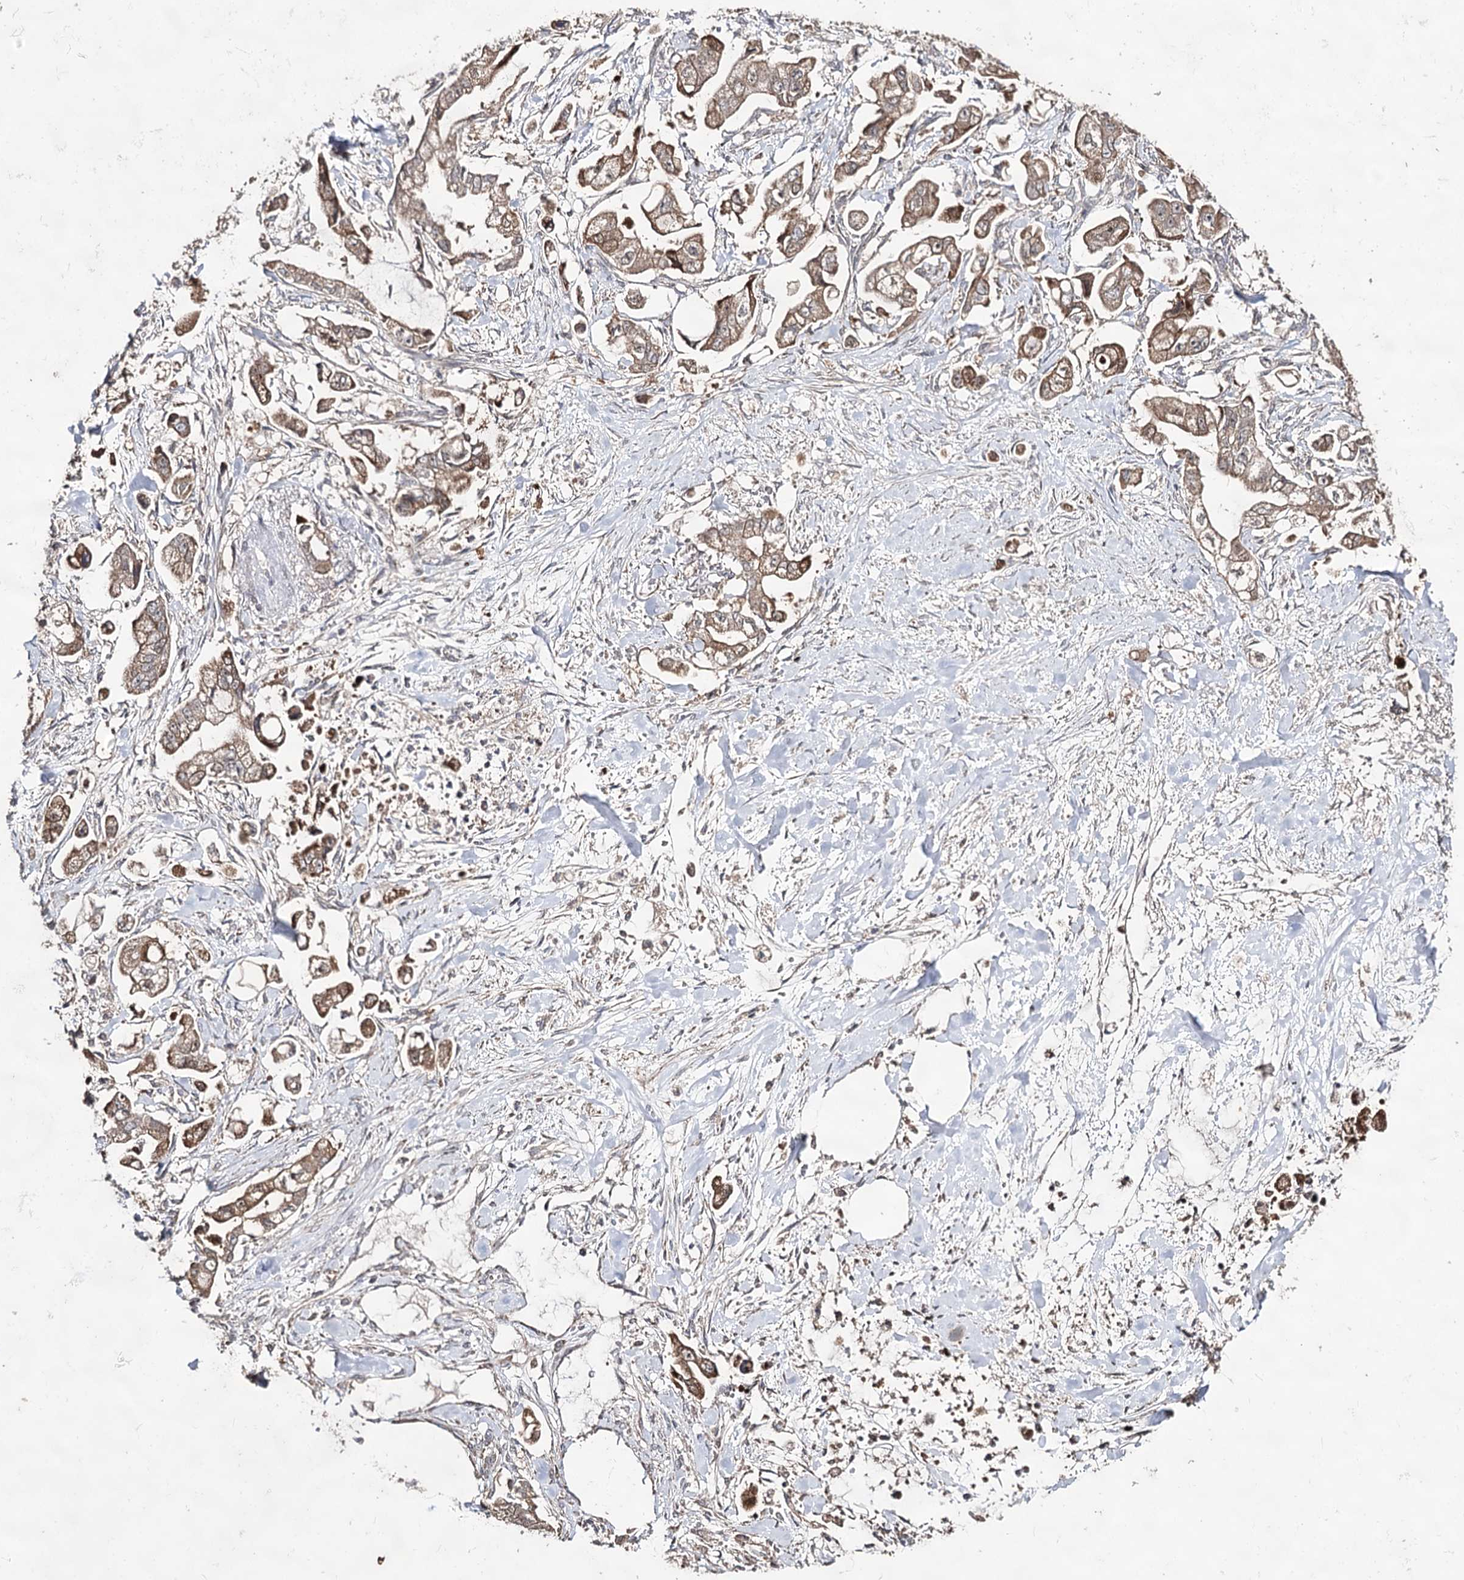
{"staining": {"intensity": "moderate", "quantity": ">75%", "location": "cytoplasmic/membranous"}, "tissue": "stomach cancer", "cell_type": "Tumor cells", "image_type": "cancer", "snomed": [{"axis": "morphology", "description": "Adenocarcinoma, NOS"}, {"axis": "topography", "description": "Stomach"}], "caption": "Moderate cytoplasmic/membranous staining for a protein is present in about >75% of tumor cells of stomach cancer using immunohistochemistry (IHC).", "gene": "ACTR6", "patient": {"sex": "male", "age": 62}}